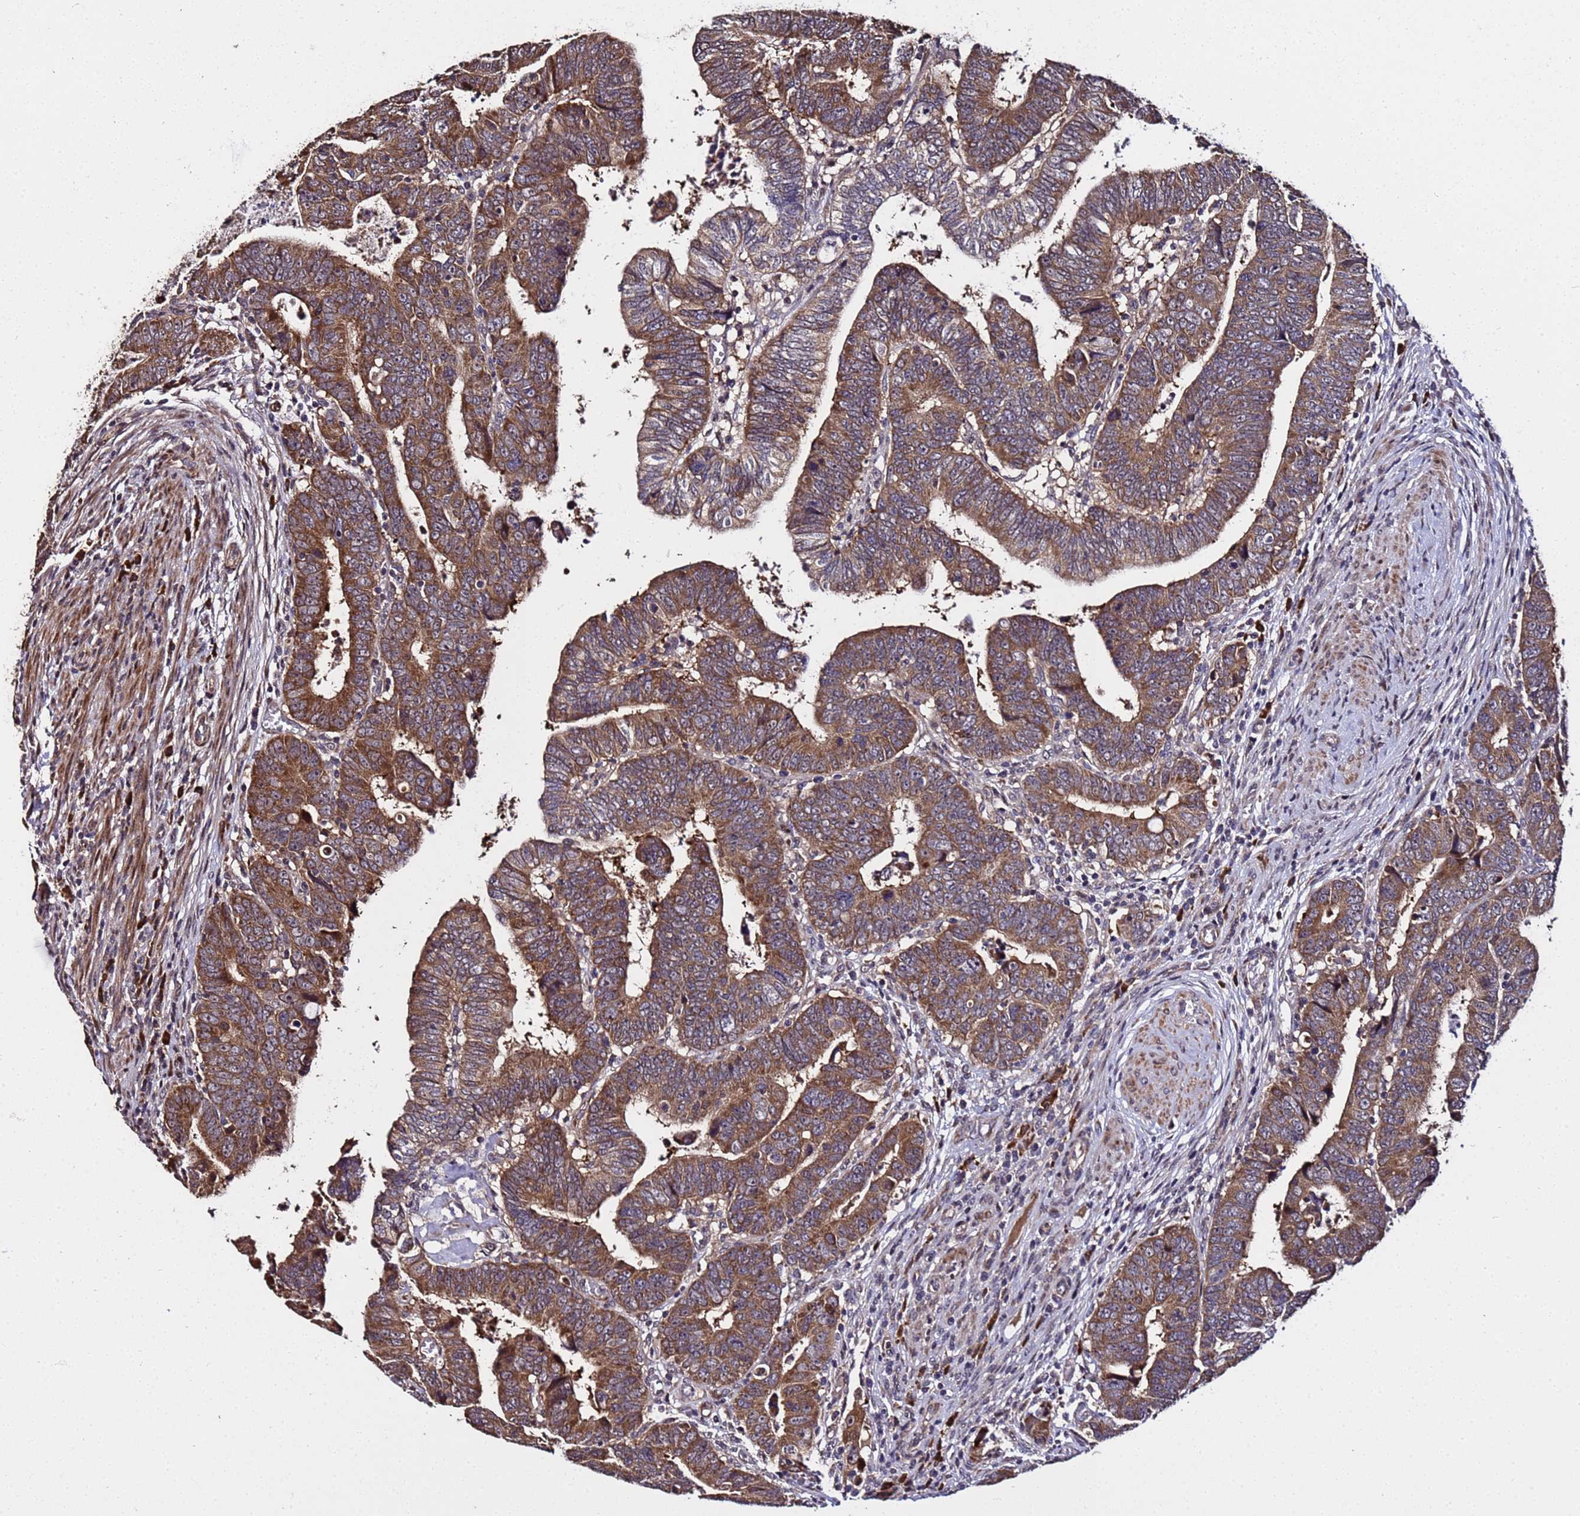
{"staining": {"intensity": "strong", "quantity": ">75%", "location": "cytoplasmic/membranous"}, "tissue": "colorectal cancer", "cell_type": "Tumor cells", "image_type": "cancer", "snomed": [{"axis": "morphology", "description": "Normal tissue, NOS"}, {"axis": "morphology", "description": "Adenocarcinoma, NOS"}, {"axis": "topography", "description": "Rectum"}], "caption": "Colorectal adenocarcinoma stained for a protein (brown) reveals strong cytoplasmic/membranous positive expression in about >75% of tumor cells.", "gene": "WNK4", "patient": {"sex": "female", "age": 65}}